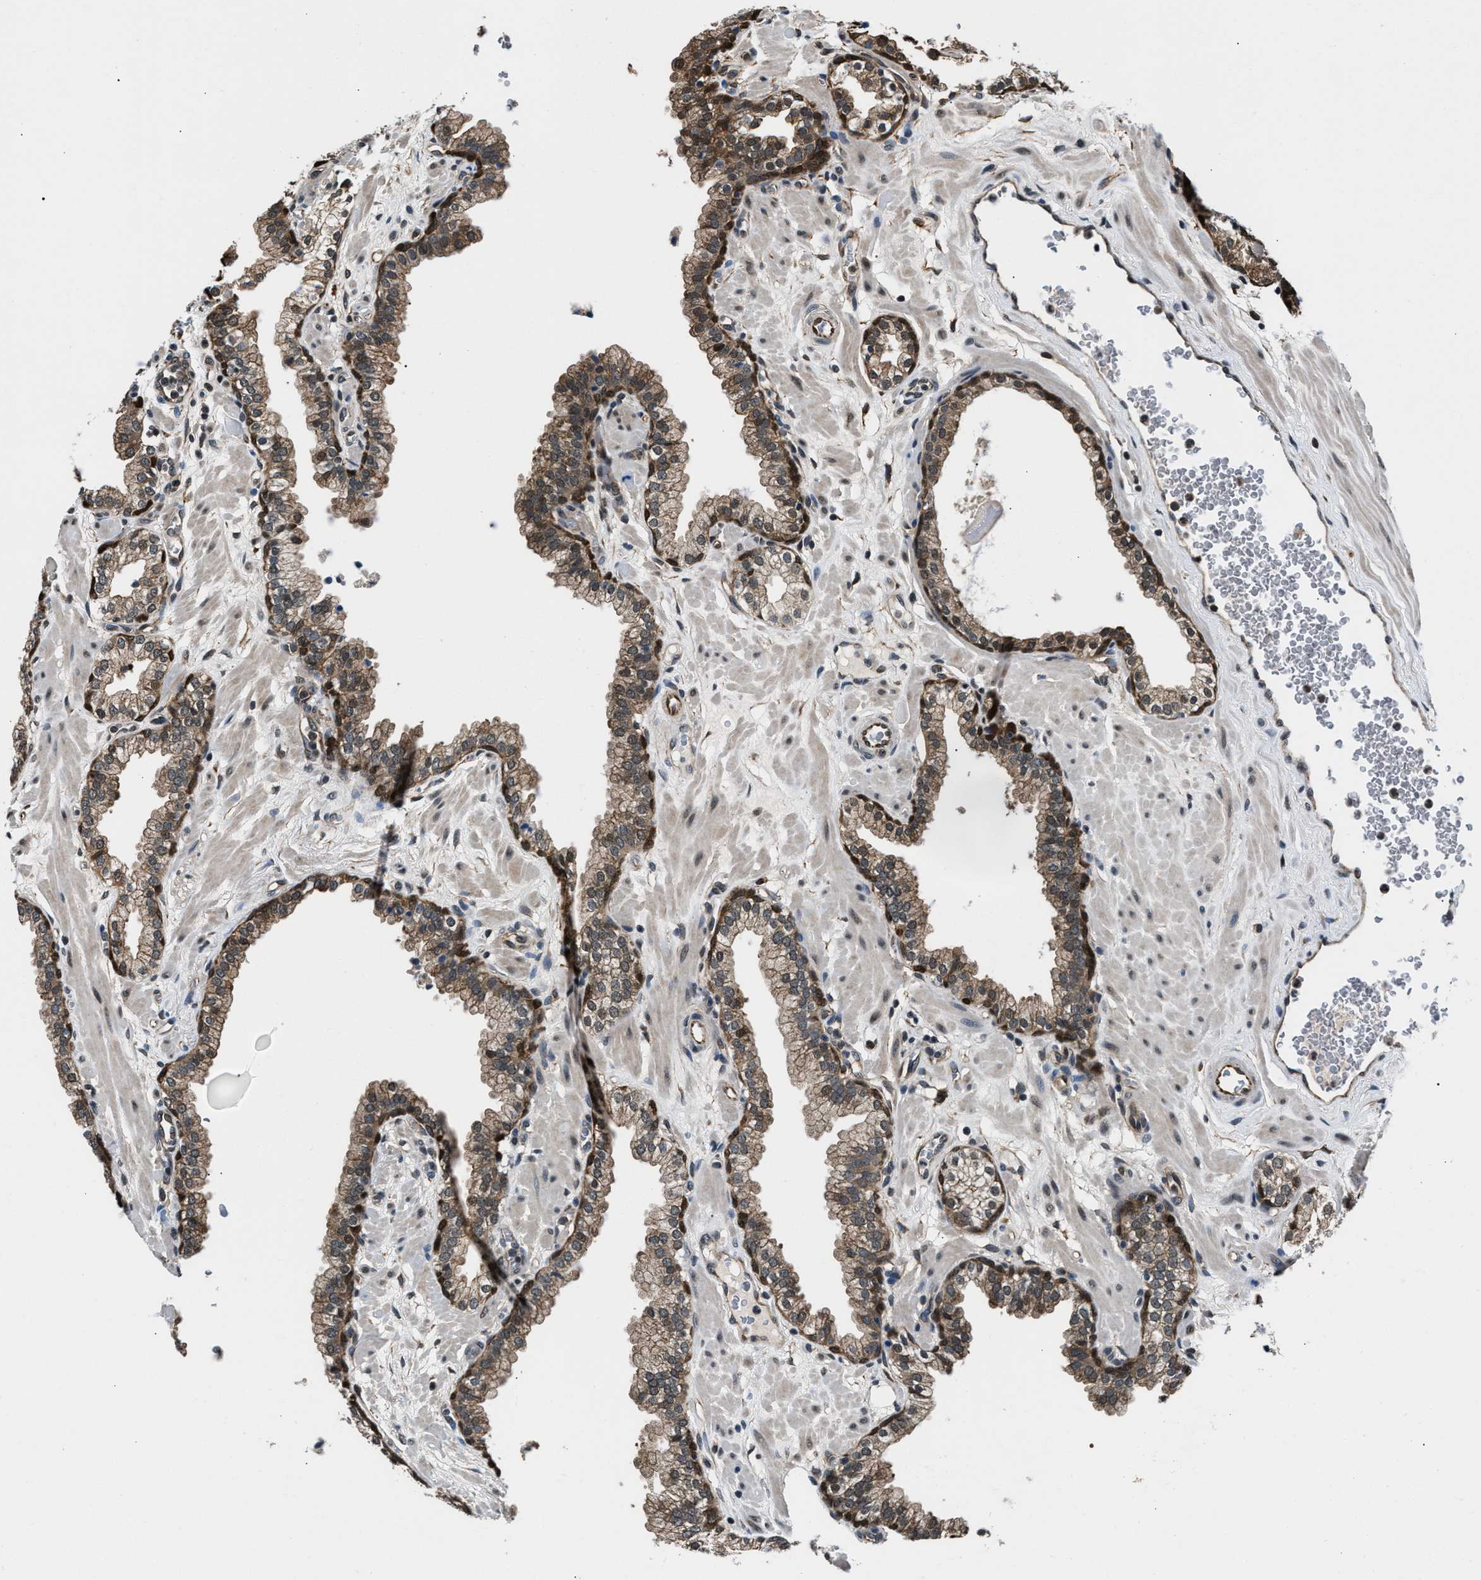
{"staining": {"intensity": "weak", "quantity": ">75%", "location": "cytoplasmic/membranous,nuclear"}, "tissue": "prostate", "cell_type": "Glandular cells", "image_type": "normal", "snomed": [{"axis": "morphology", "description": "Normal tissue, NOS"}, {"axis": "morphology", "description": "Urothelial carcinoma, Low grade"}, {"axis": "topography", "description": "Urinary bladder"}, {"axis": "topography", "description": "Prostate"}], "caption": "Glandular cells display low levels of weak cytoplasmic/membranous,nuclear positivity in approximately >75% of cells in normal prostate.", "gene": "RBM33", "patient": {"sex": "male", "age": 60}}